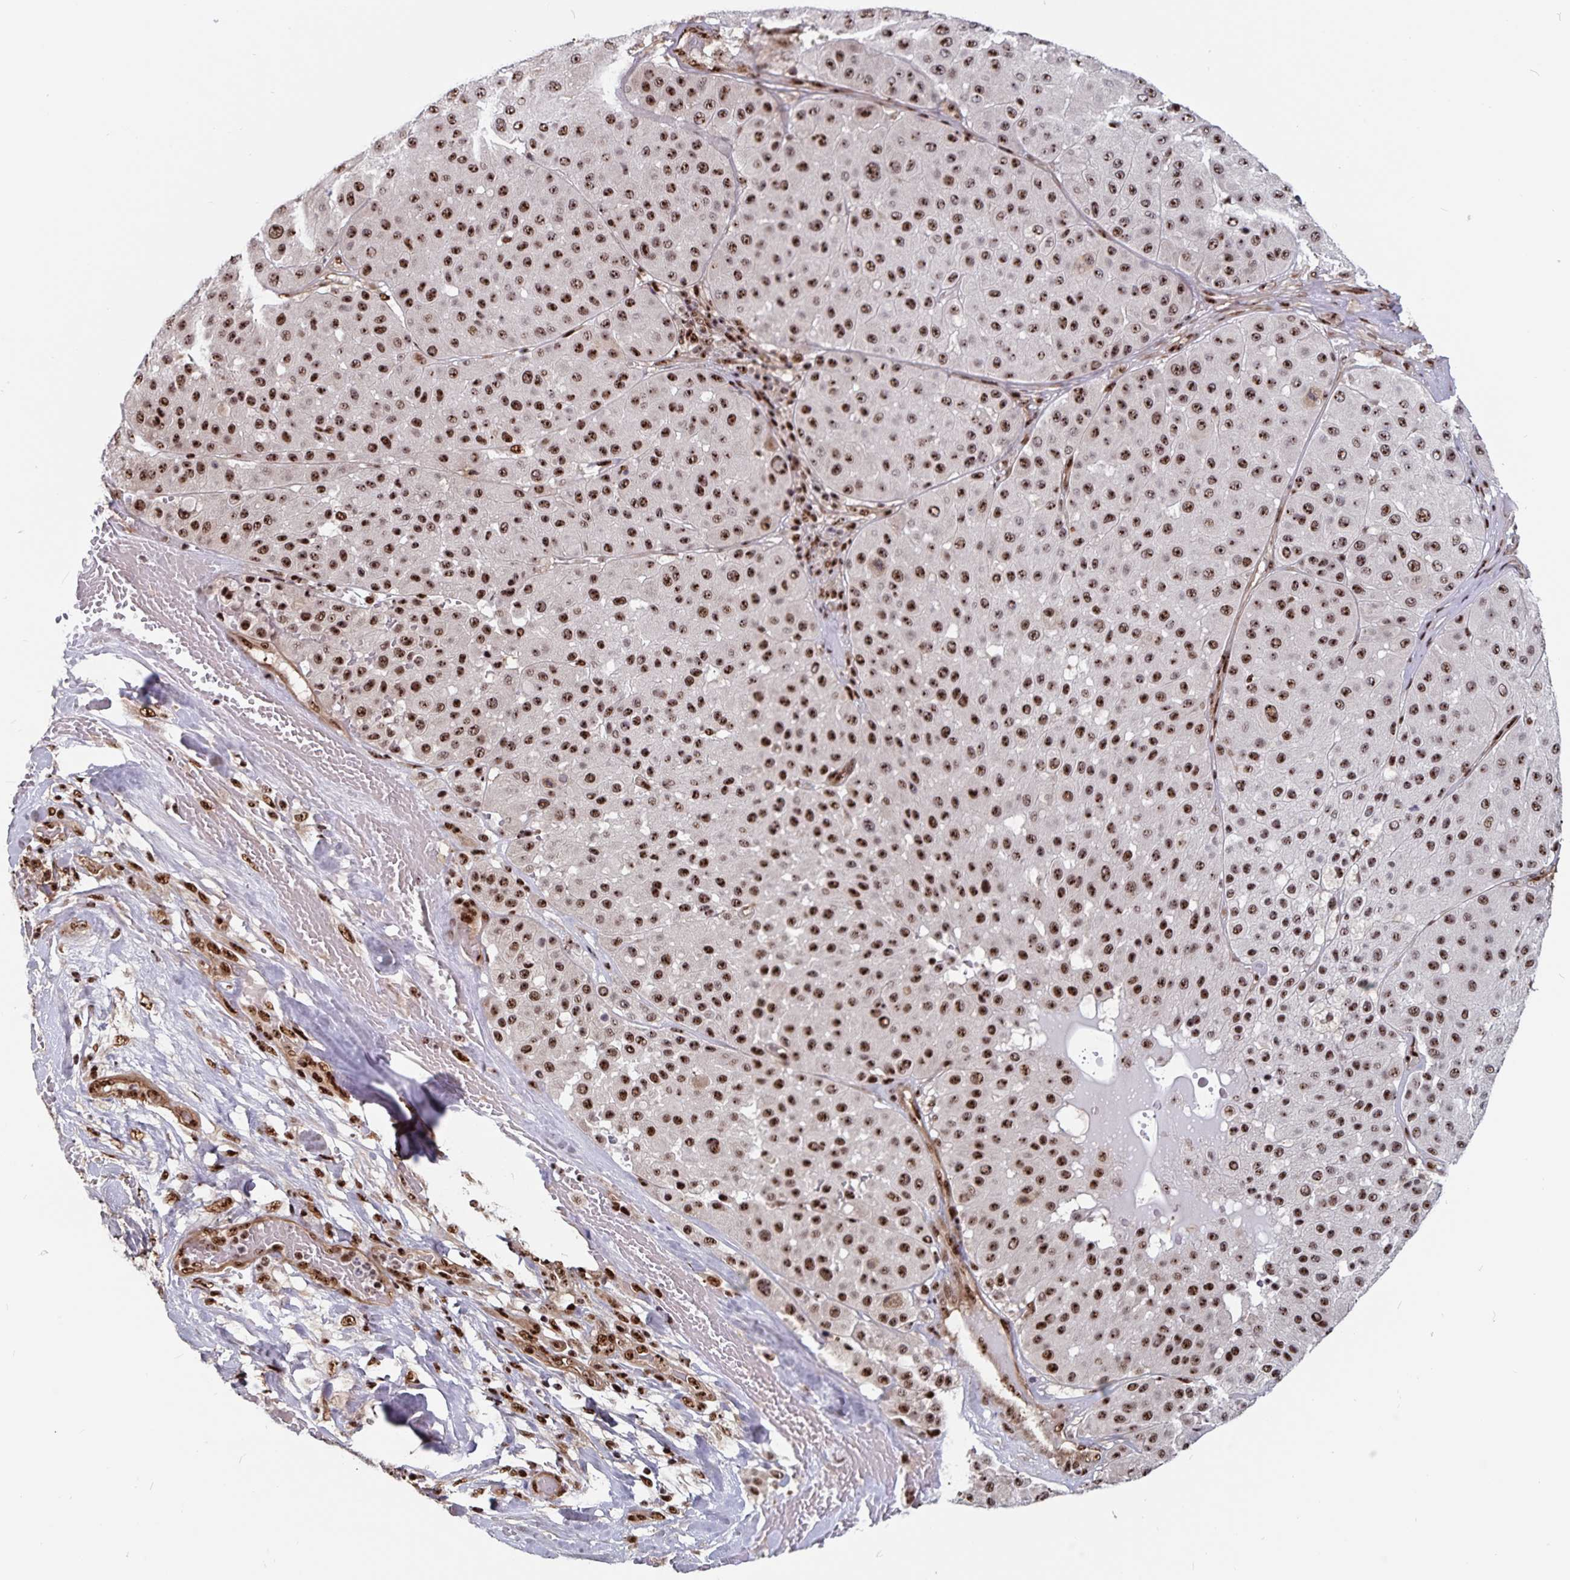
{"staining": {"intensity": "strong", "quantity": ">75%", "location": "nuclear"}, "tissue": "melanoma", "cell_type": "Tumor cells", "image_type": "cancer", "snomed": [{"axis": "morphology", "description": "Malignant melanoma, Metastatic site"}, {"axis": "topography", "description": "Smooth muscle"}], "caption": "Human melanoma stained for a protein (brown) displays strong nuclear positive expression in about >75% of tumor cells.", "gene": "LAS1L", "patient": {"sex": "male", "age": 41}}